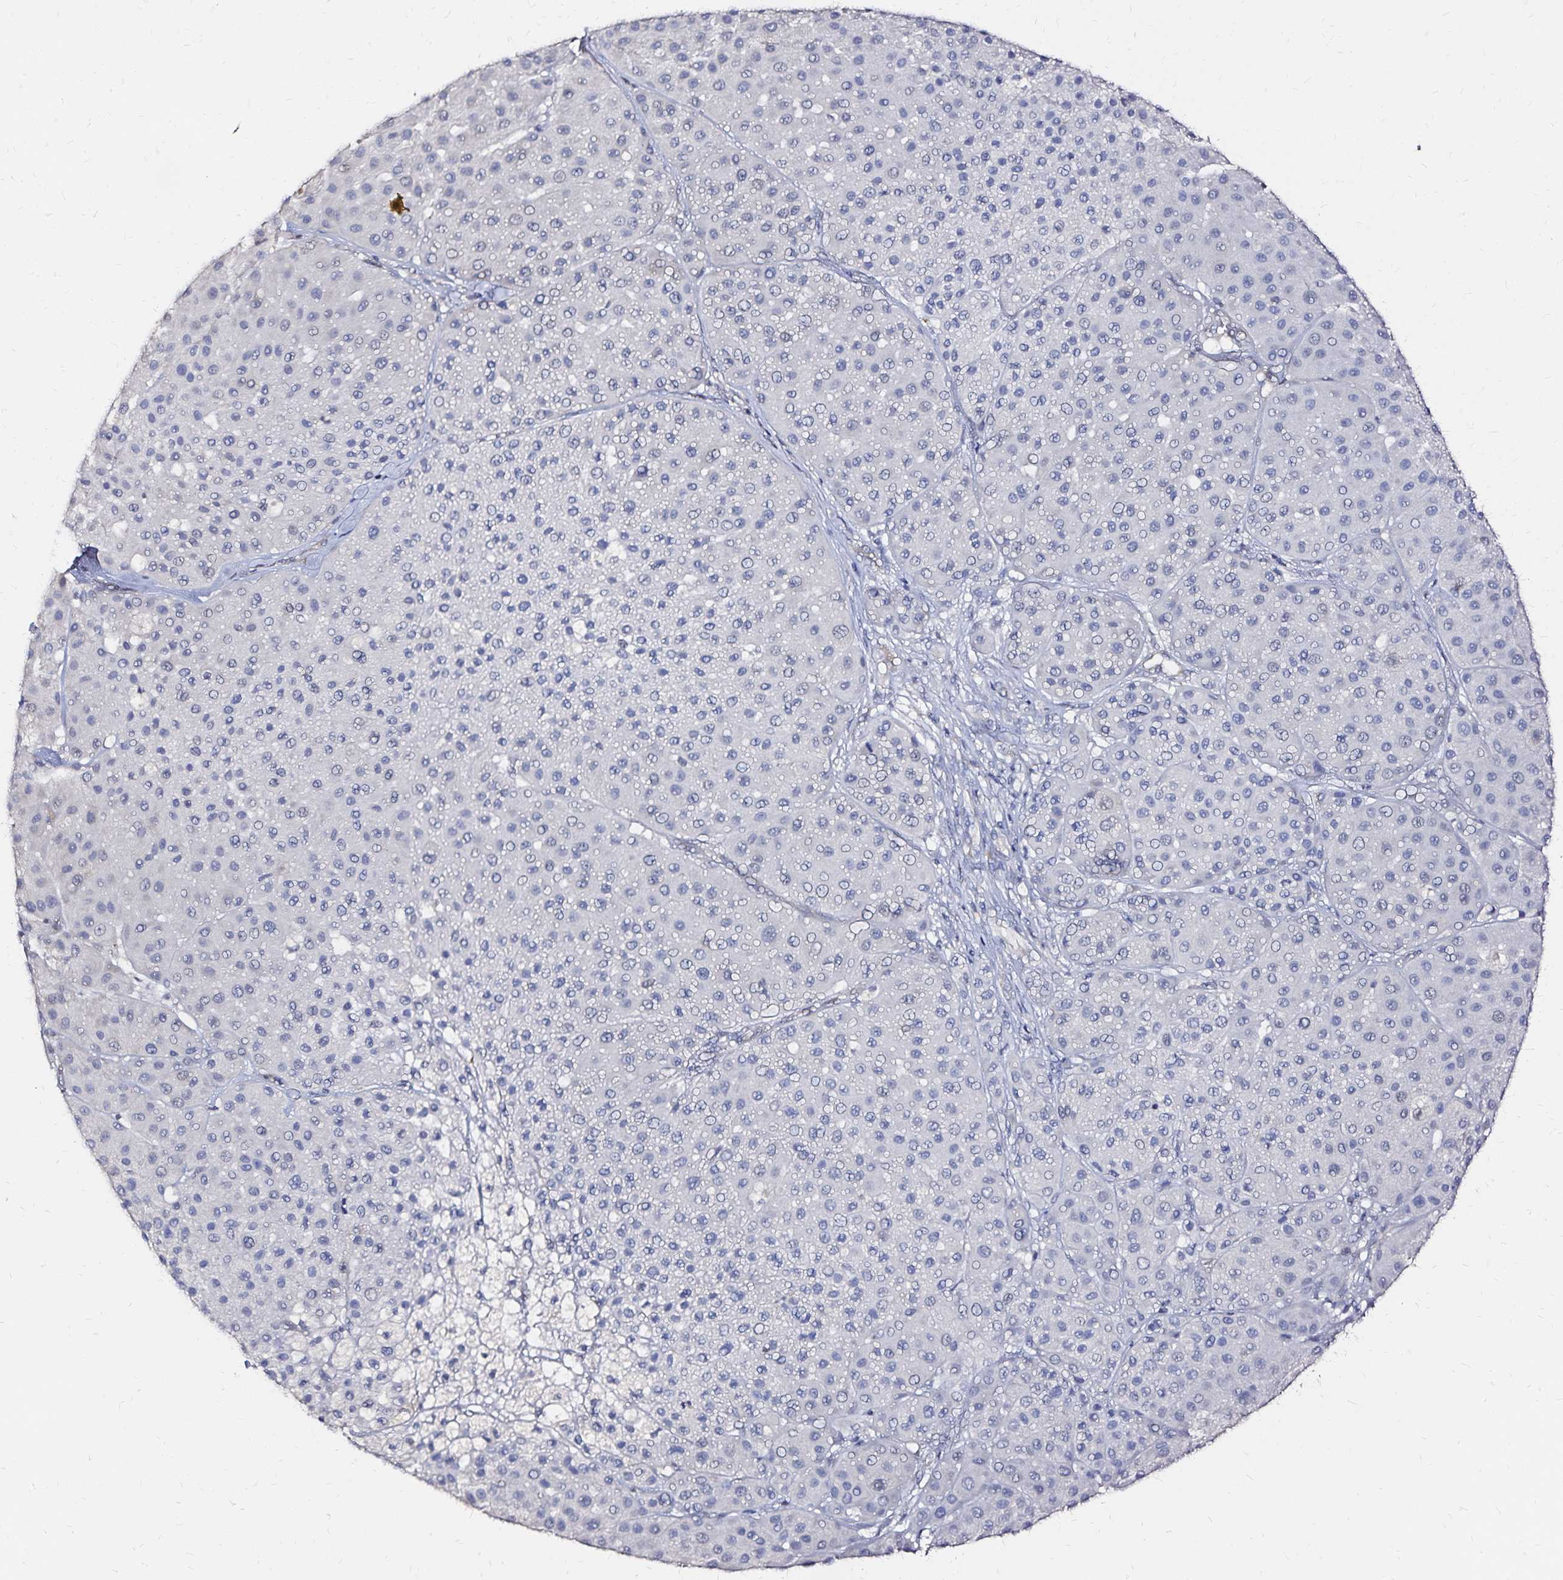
{"staining": {"intensity": "negative", "quantity": "none", "location": "none"}, "tissue": "melanoma", "cell_type": "Tumor cells", "image_type": "cancer", "snomed": [{"axis": "morphology", "description": "Malignant melanoma, Metastatic site"}, {"axis": "topography", "description": "Smooth muscle"}], "caption": "Protein analysis of melanoma reveals no significant staining in tumor cells.", "gene": "SLC5A1", "patient": {"sex": "male", "age": 41}}